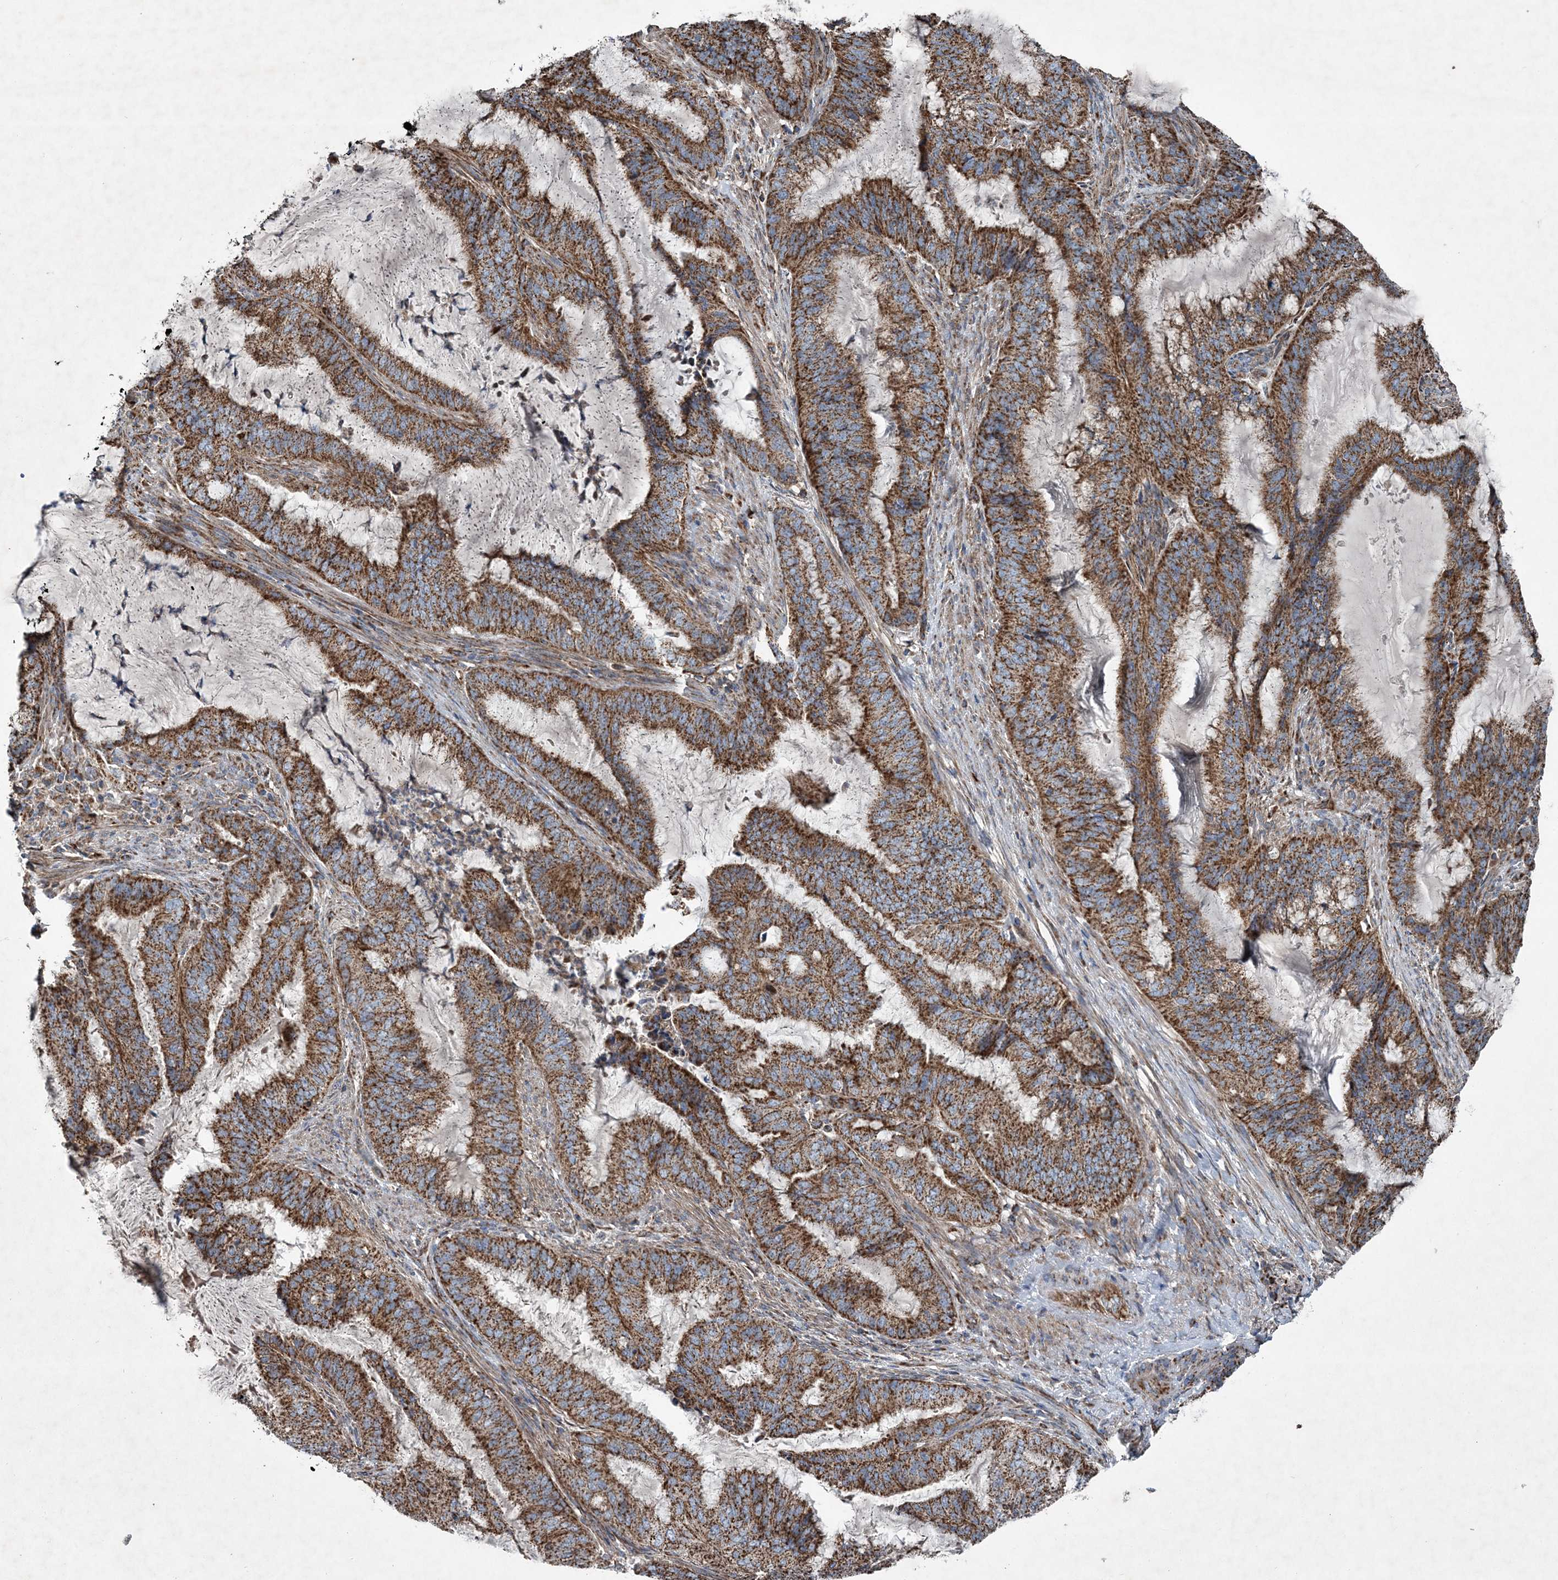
{"staining": {"intensity": "strong", "quantity": ">75%", "location": "cytoplasmic/membranous"}, "tissue": "endometrial cancer", "cell_type": "Tumor cells", "image_type": "cancer", "snomed": [{"axis": "morphology", "description": "Adenocarcinoma, NOS"}, {"axis": "topography", "description": "Endometrium"}], "caption": "Adenocarcinoma (endometrial) stained with immunohistochemistry shows strong cytoplasmic/membranous positivity in approximately >75% of tumor cells.", "gene": "SPAG16", "patient": {"sex": "female", "age": 51}}